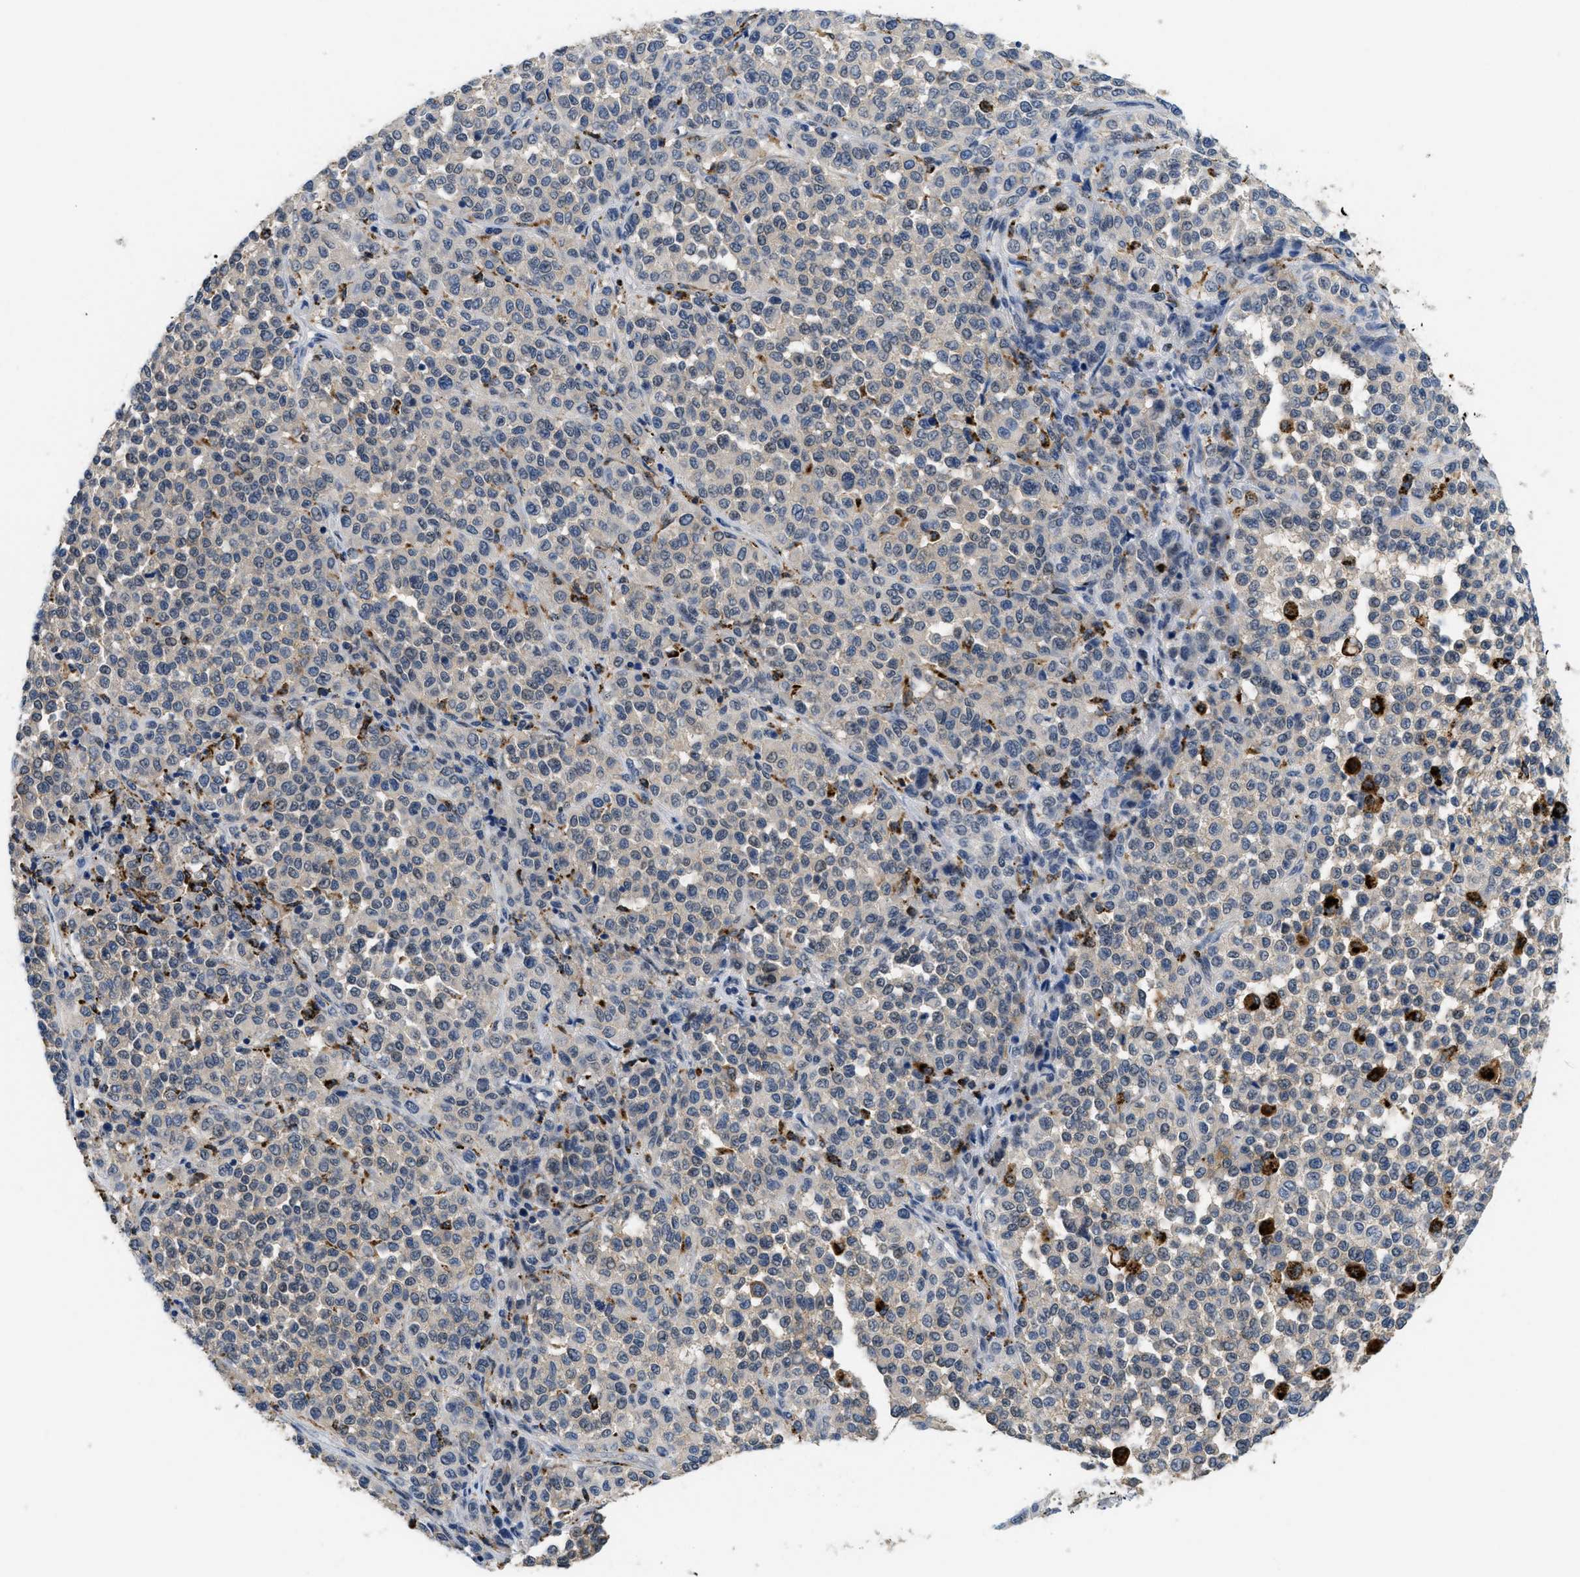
{"staining": {"intensity": "weak", "quantity": "<25%", "location": "cytoplasmic/membranous"}, "tissue": "melanoma", "cell_type": "Tumor cells", "image_type": "cancer", "snomed": [{"axis": "morphology", "description": "Malignant melanoma, Metastatic site"}, {"axis": "topography", "description": "Pancreas"}], "caption": "Immunohistochemical staining of malignant melanoma (metastatic site) shows no significant expression in tumor cells.", "gene": "BMPR2", "patient": {"sex": "female", "age": 30}}